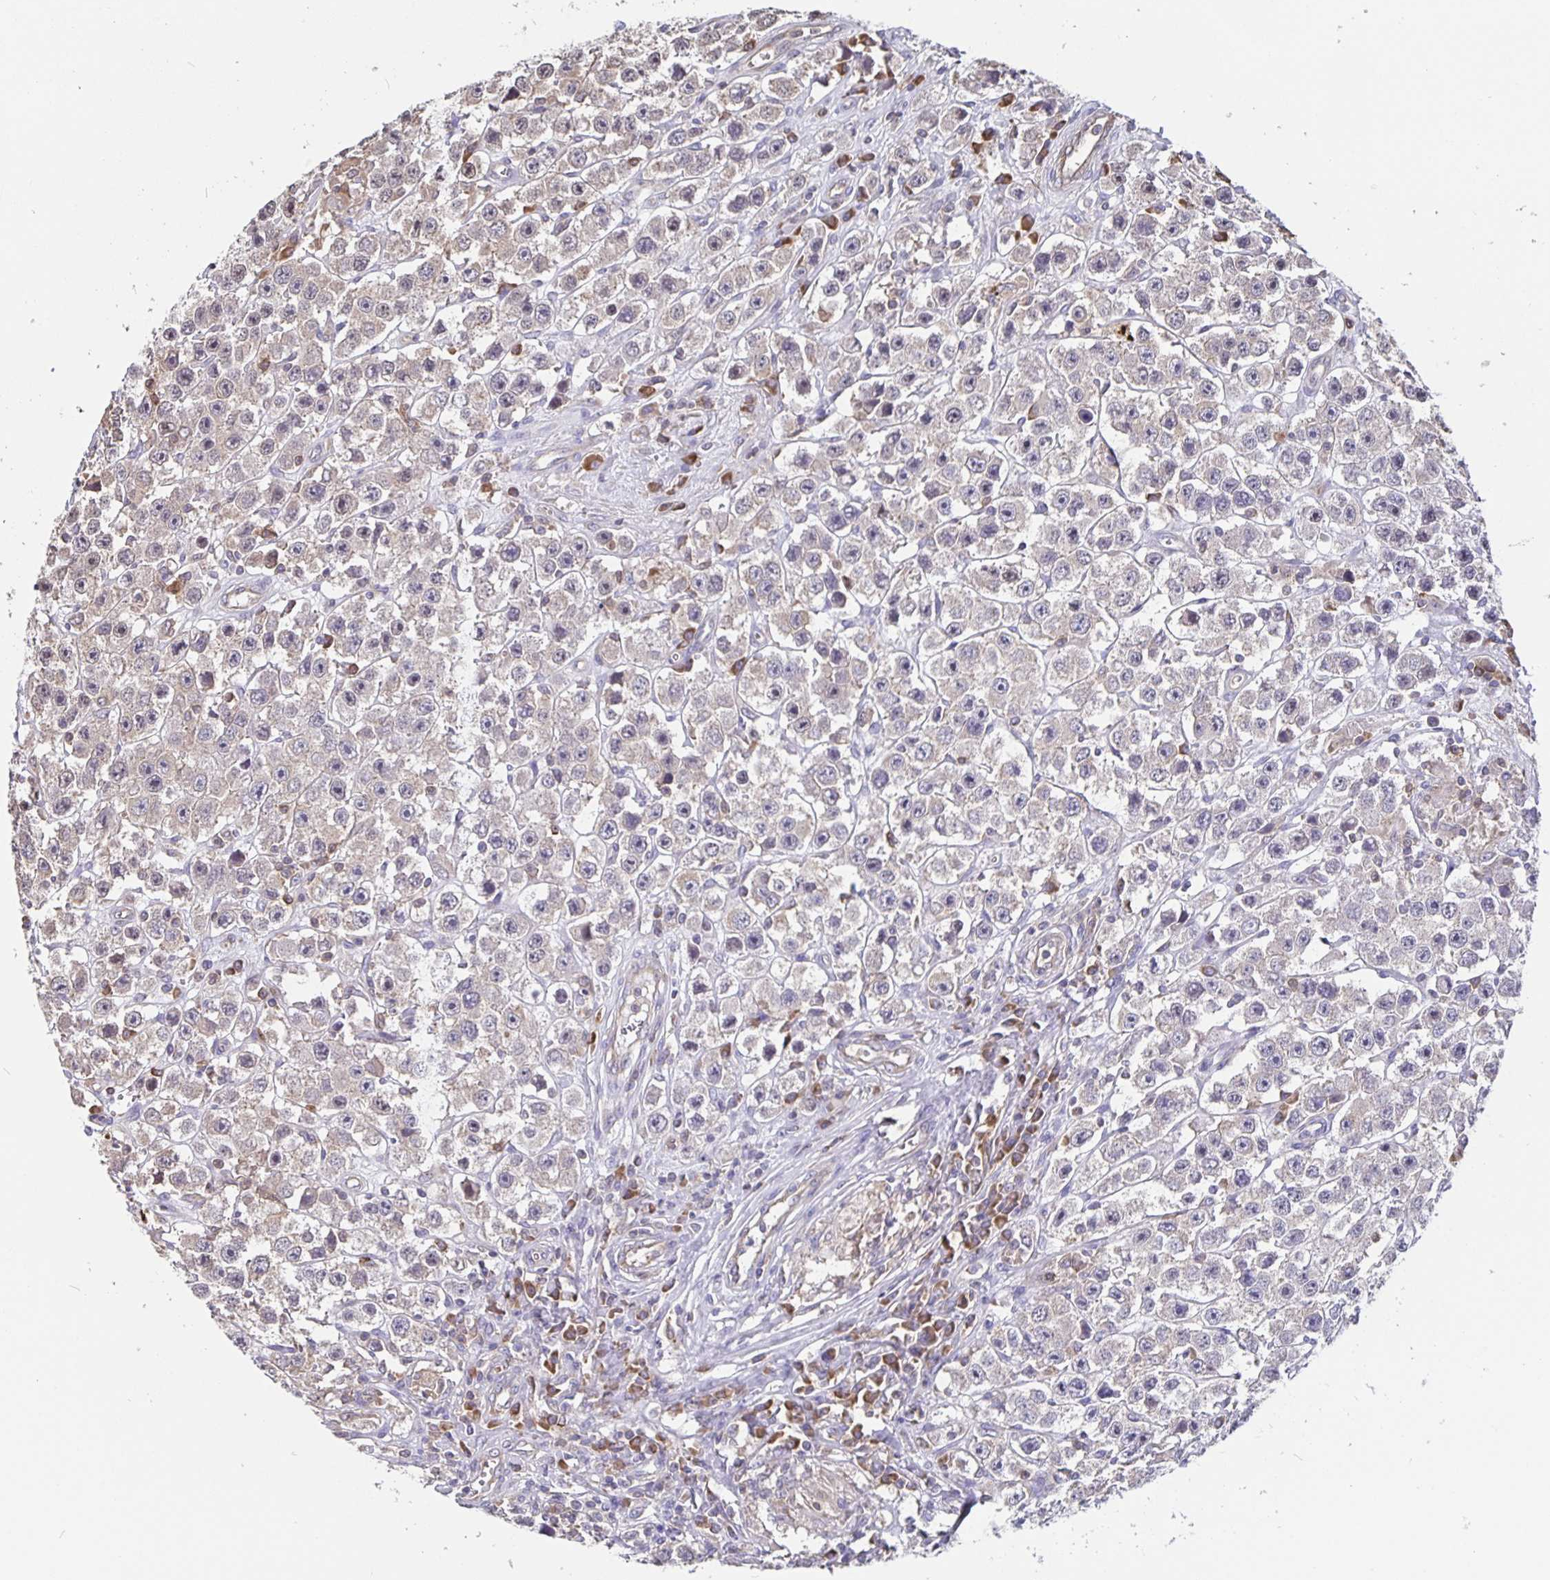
{"staining": {"intensity": "weak", "quantity": "<25%", "location": "cytoplasmic/membranous"}, "tissue": "testis cancer", "cell_type": "Tumor cells", "image_type": "cancer", "snomed": [{"axis": "morphology", "description": "Seminoma, NOS"}, {"axis": "topography", "description": "Testis"}], "caption": "DAB immunohistochemical staining of human testis cancer (seminoma) shows no significant staining in tumor cells.", "gene": "FEM1C", "patient": {"sex": "male", "age": 45}}